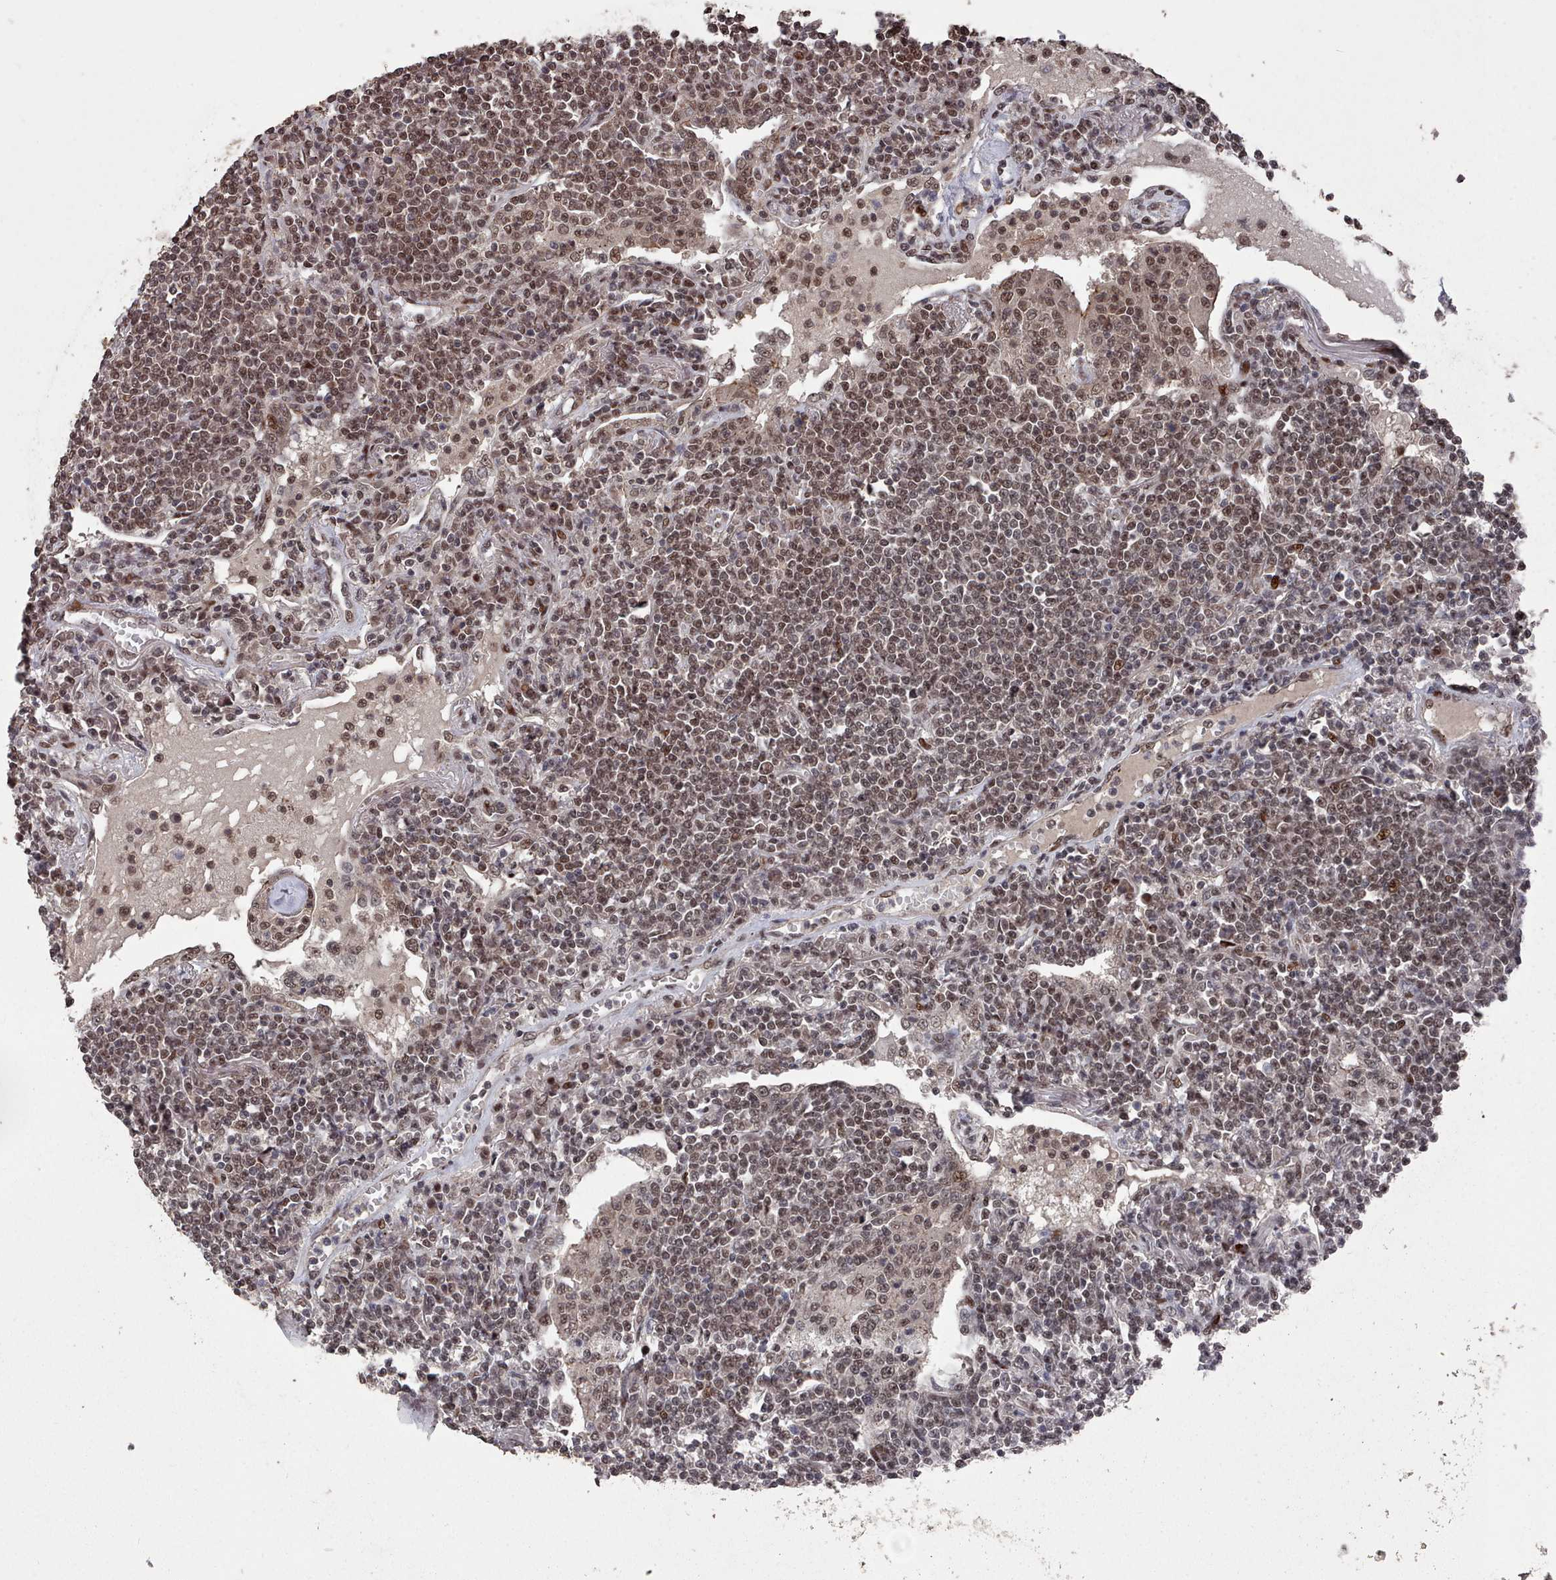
{"staining": {"intensity": "strong", "quantity": ">75%", "location": "nuclear"}, "tissue": "lymphoma", "cell_type": "Tumor cells", "image_type": "cancer", "snomed": [{"axis": "morphology", "description": "Malignant lymphoma, non-Hodgkin's type, Low grade"}, {"axis": "topography", "description": "Lymph node"}], "caption": "This is an image of IHC staining of lymphoma, which shows strong staining in the nuclear of tumor cells.", "gene": "PNRC2", "patient": {"sex": "female", "age": 67}}